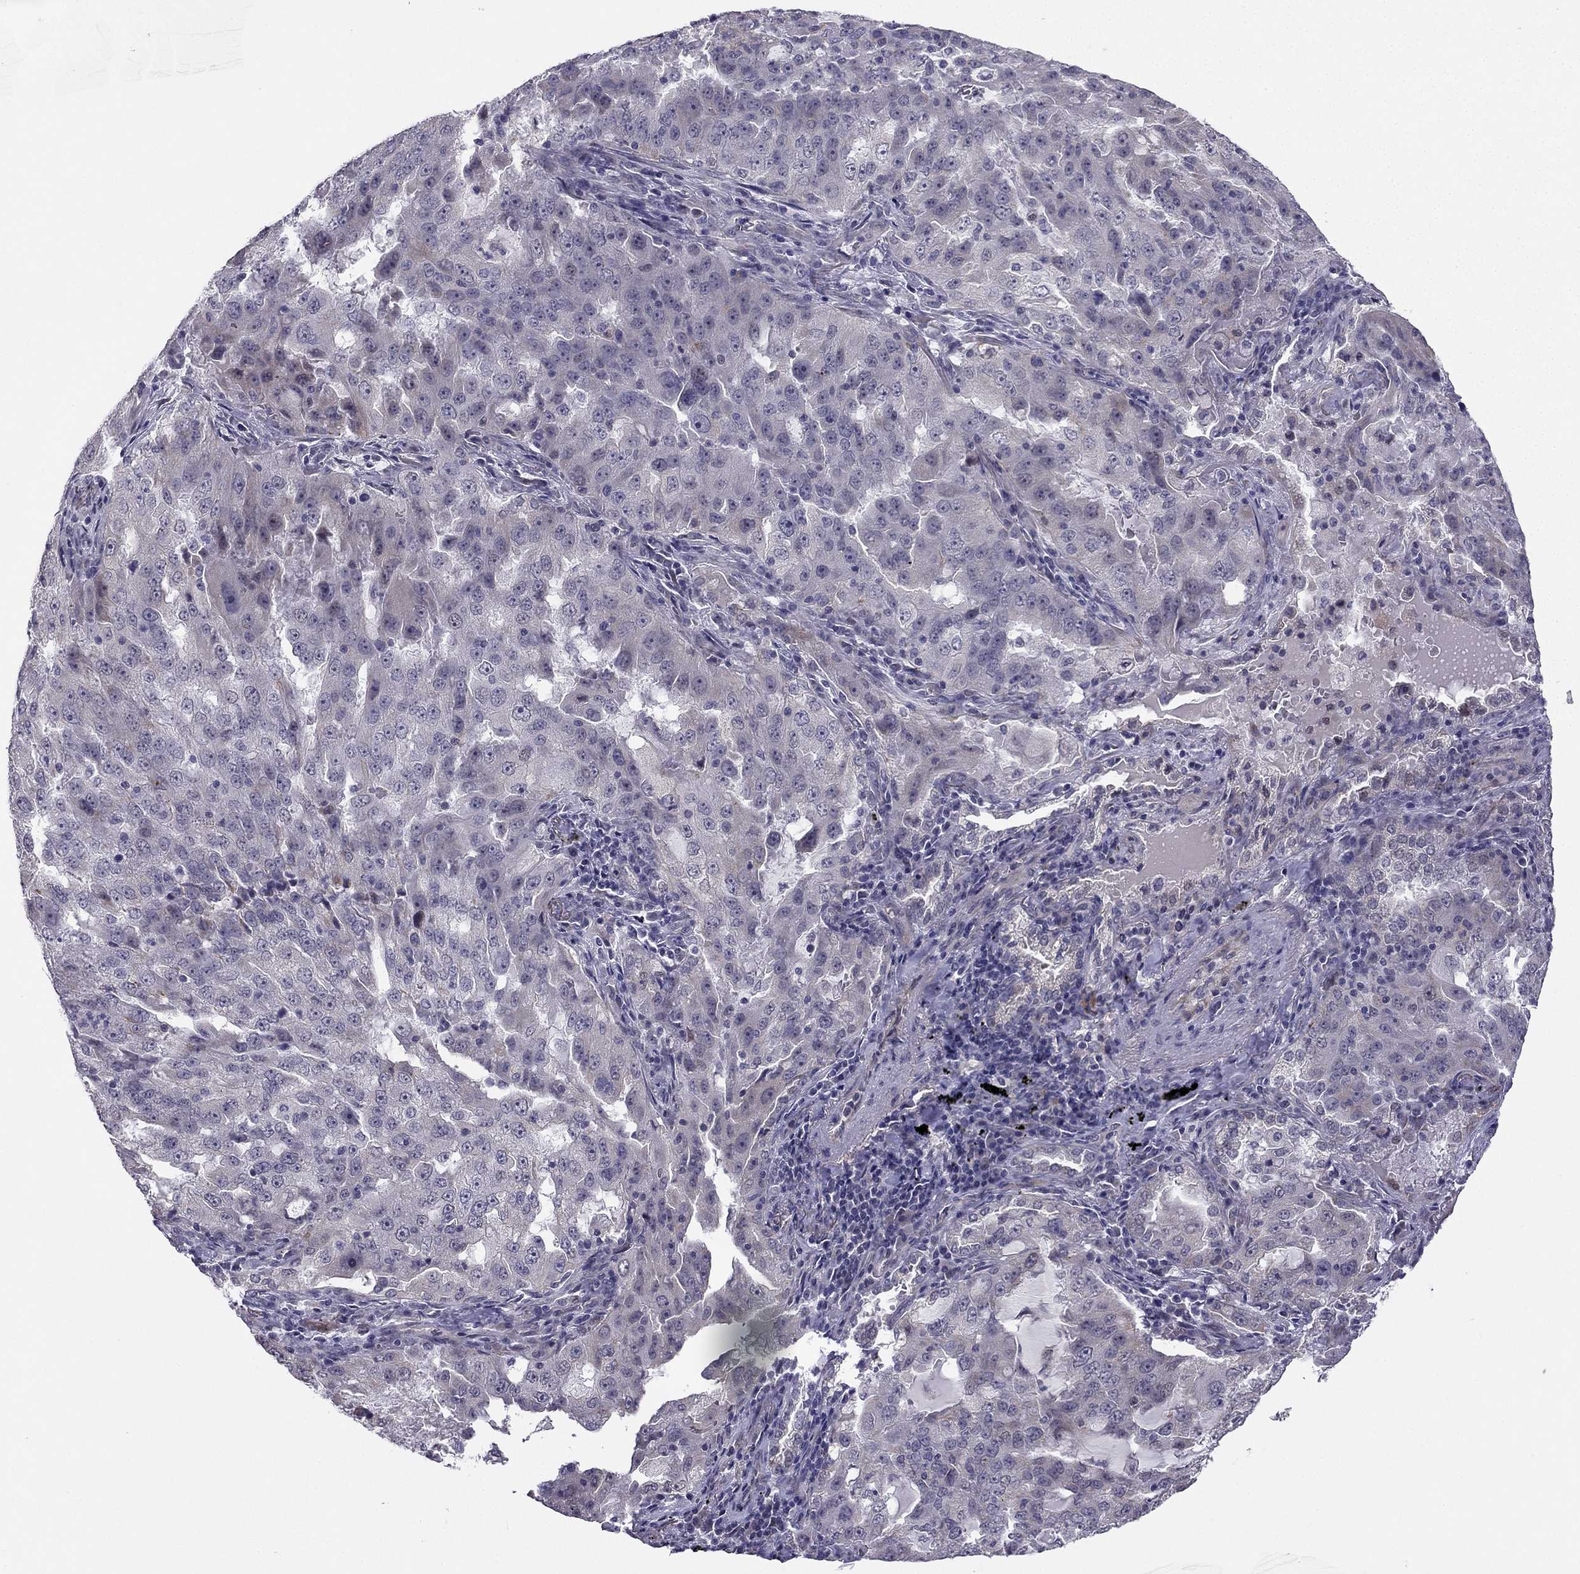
{"staining": {"intensity": "negative", "quantity": "none", "location": "none"}, "tissue": "lung cancer", "cell_type": "Tumor cells", "image_type": "cancer", "snomed": [{"axis": "morphology", "description": "Adenocarcinoma, NOS"}, {"axis": "topography", "description": "Lung"}], "caption": "A photomicrograph of adenocarcinoma (lung) stained for a protein reveals no brown staining in tumor cells.", "gene": "CHST8", "patient": {"sex": "female", "age": 61}}